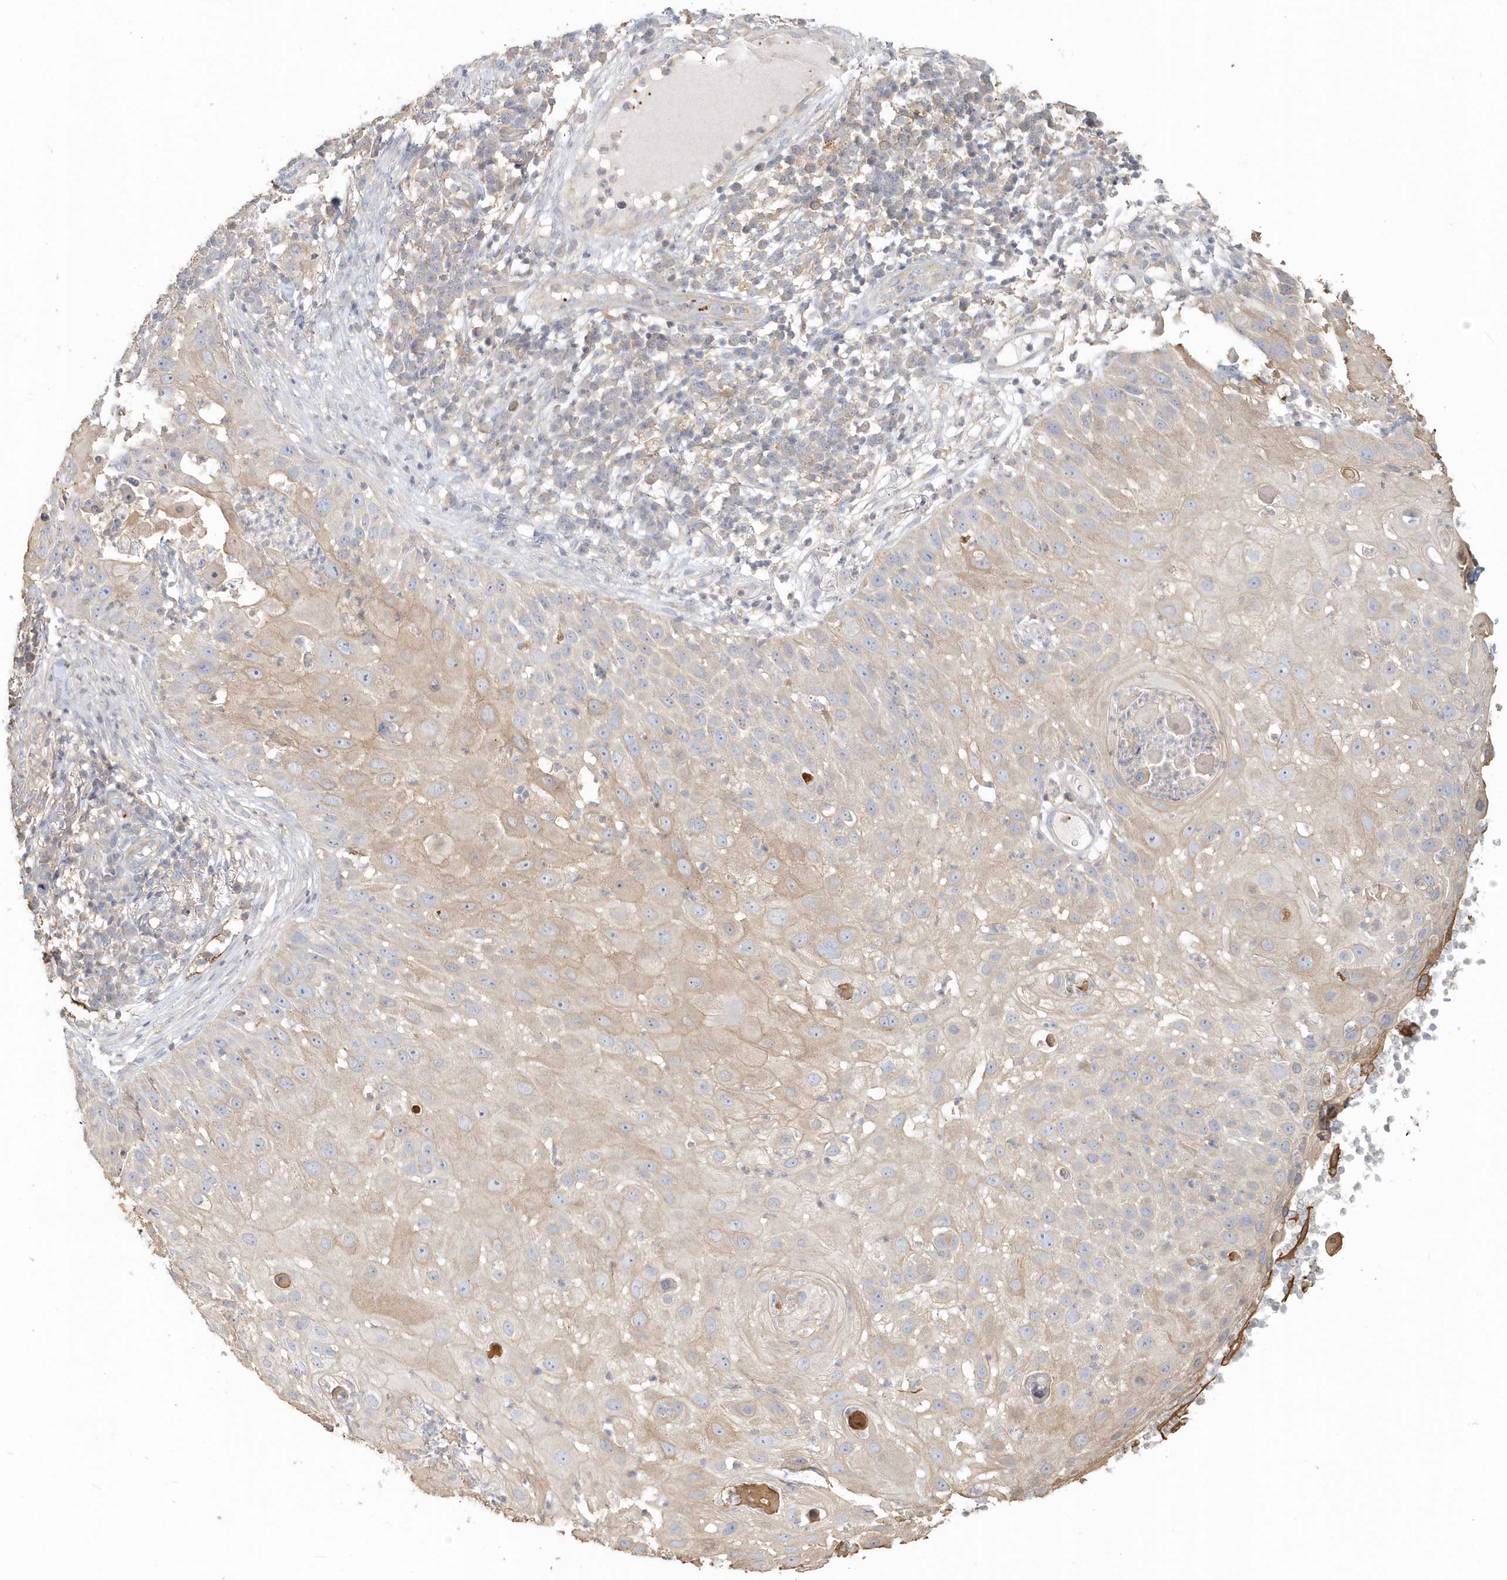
{"staining": {"intensity": "weak", "quantity": "25%-75%", "location": "cytoplasmic/membranous"}, "tissue": "skin cancer", "cell_type": "Tumor cells", "image_type": "cancer", "snomed": [{"axis": "morphology", "description": "Squamous cell carcinoma, NOS"}, {"axis": "topography", "description": "Skin"}], "caption": "Skin cancer stained with a protein marker reveals weak staining in tumor cells.", "gene": "MMRN1", "patient": {"sex": "female", "age": 44}}